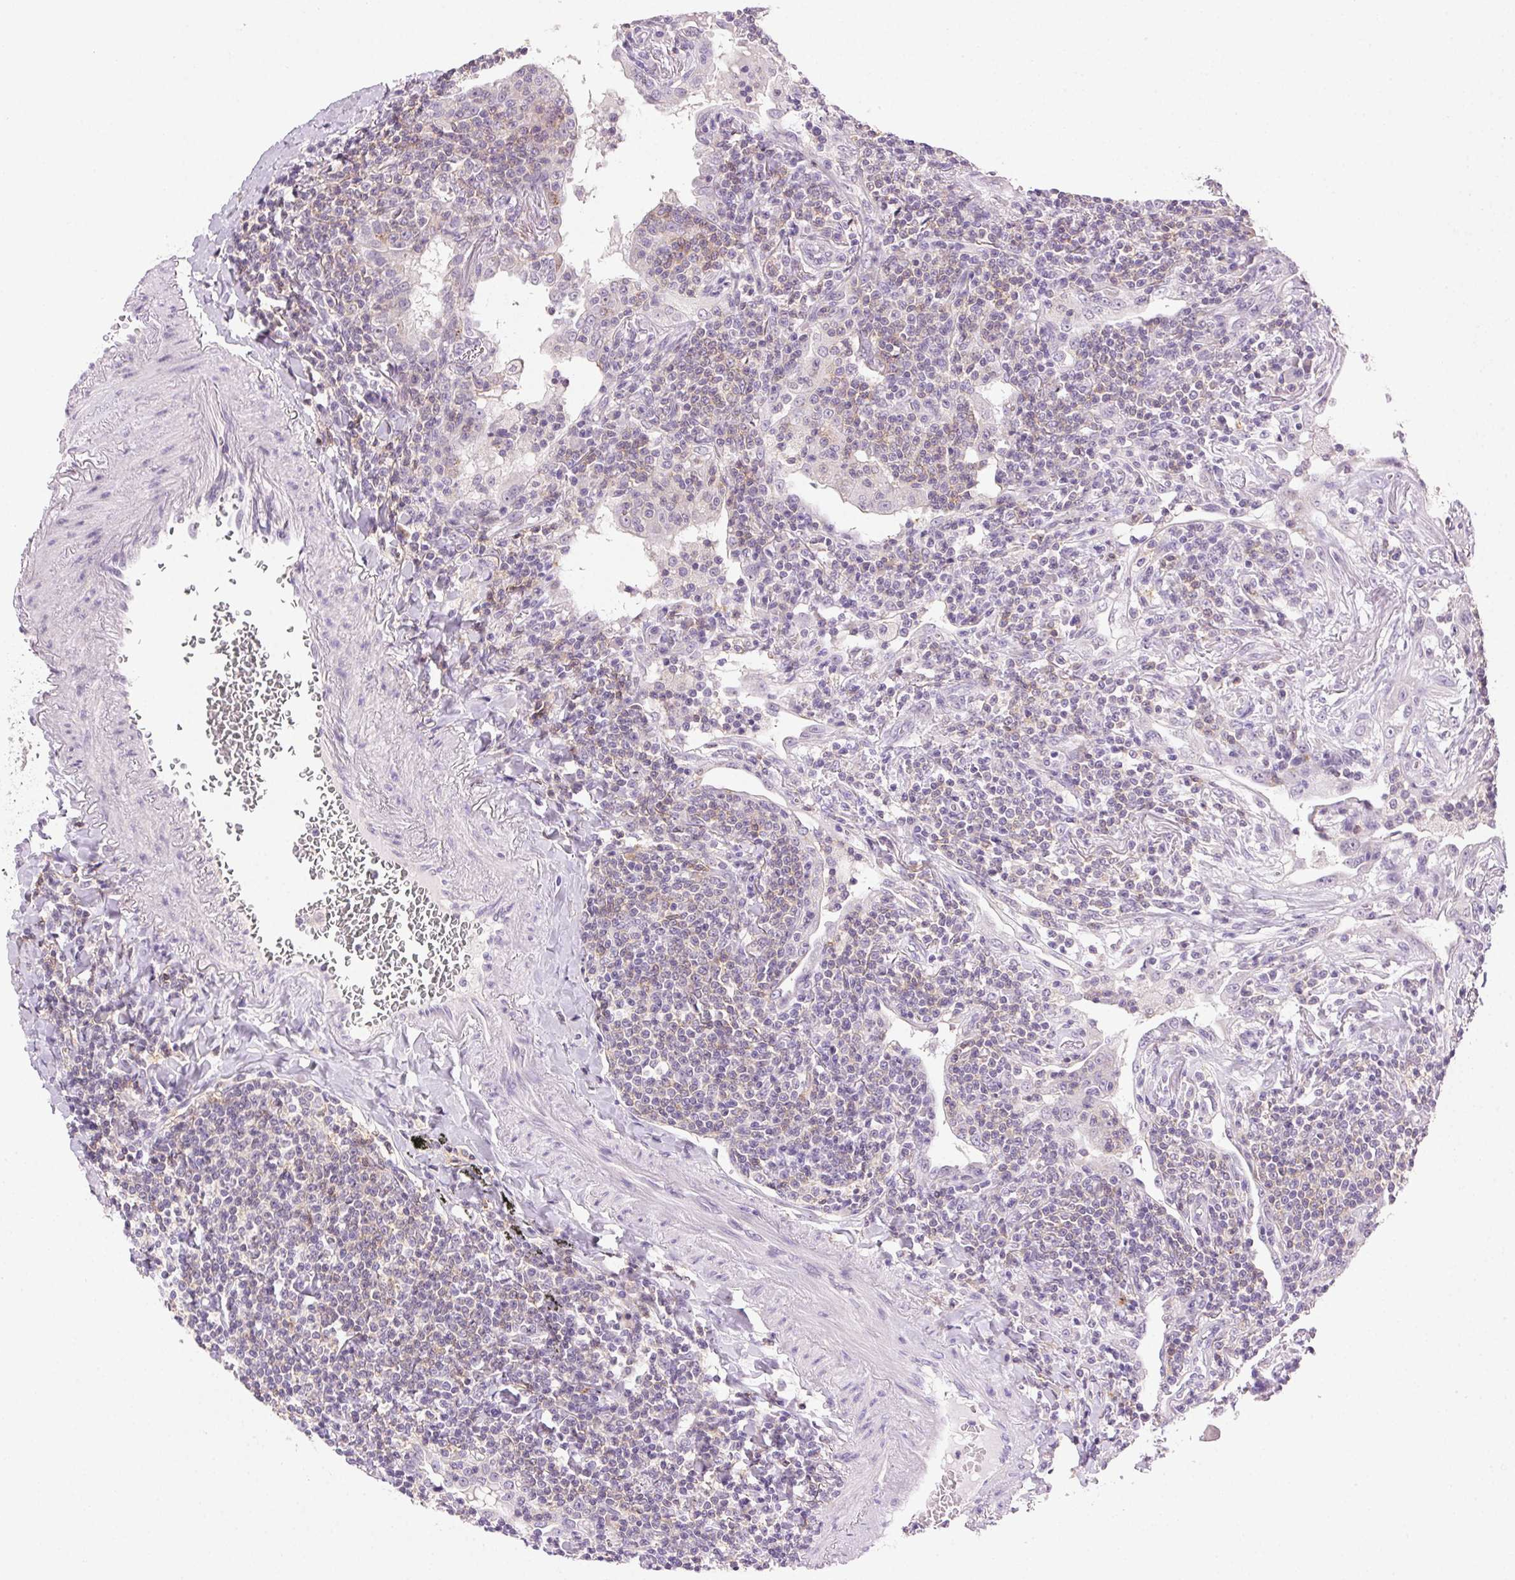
{"staining": {"intensity": "negative", "quantity": "none", "location": "none"}, "tissue": "lymphoma", "cell_type": "Tumor cells", "image_type": "cancer", "snomed": [{"axis": "morphology", "description": "Malignant lymphoma, non-Hodgkin's type, Low grade"}, {"axis": "topography", "description": "Lung"}], "caption": "This image is of lymphoma stained with immunohistochemistry (IHC) to label a protein in brown with the nuclei are counter-stained blue. There is no positivity in tumor cells.", "gene": "AKAP5", "patient": {"sex": "female", "age": 71}}